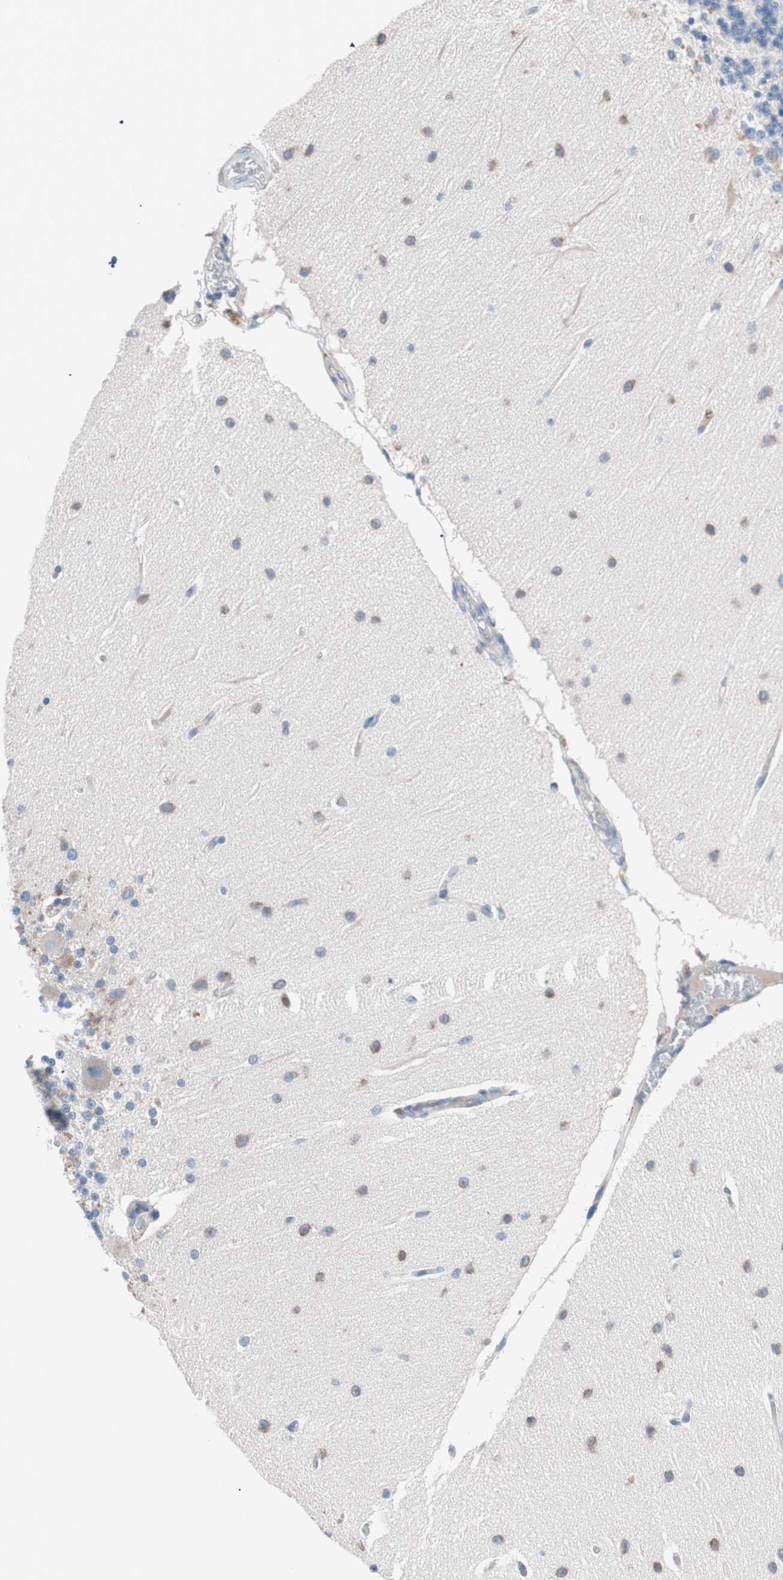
{"staining": {"intensity": "moderate", "quantity": "<25%", "location": "cytoplasmic/membranous"}, "tissue": "cerebellum", "cell_type": "Cells in granular layer", "image_type": "normal", "snomed": [{"axis": "morphology", "description": "Normal tissue, NOS"}, {"axis": "topography", "description": "Cerebellum"}], "caption": "A low amount of moderate cytoplasmic/membranous positivity is present in about <25% of cells in granular layer in benign cerebellum.", "gene": "SLC27A4", "patient": {"sex": "female", "age": 54}}